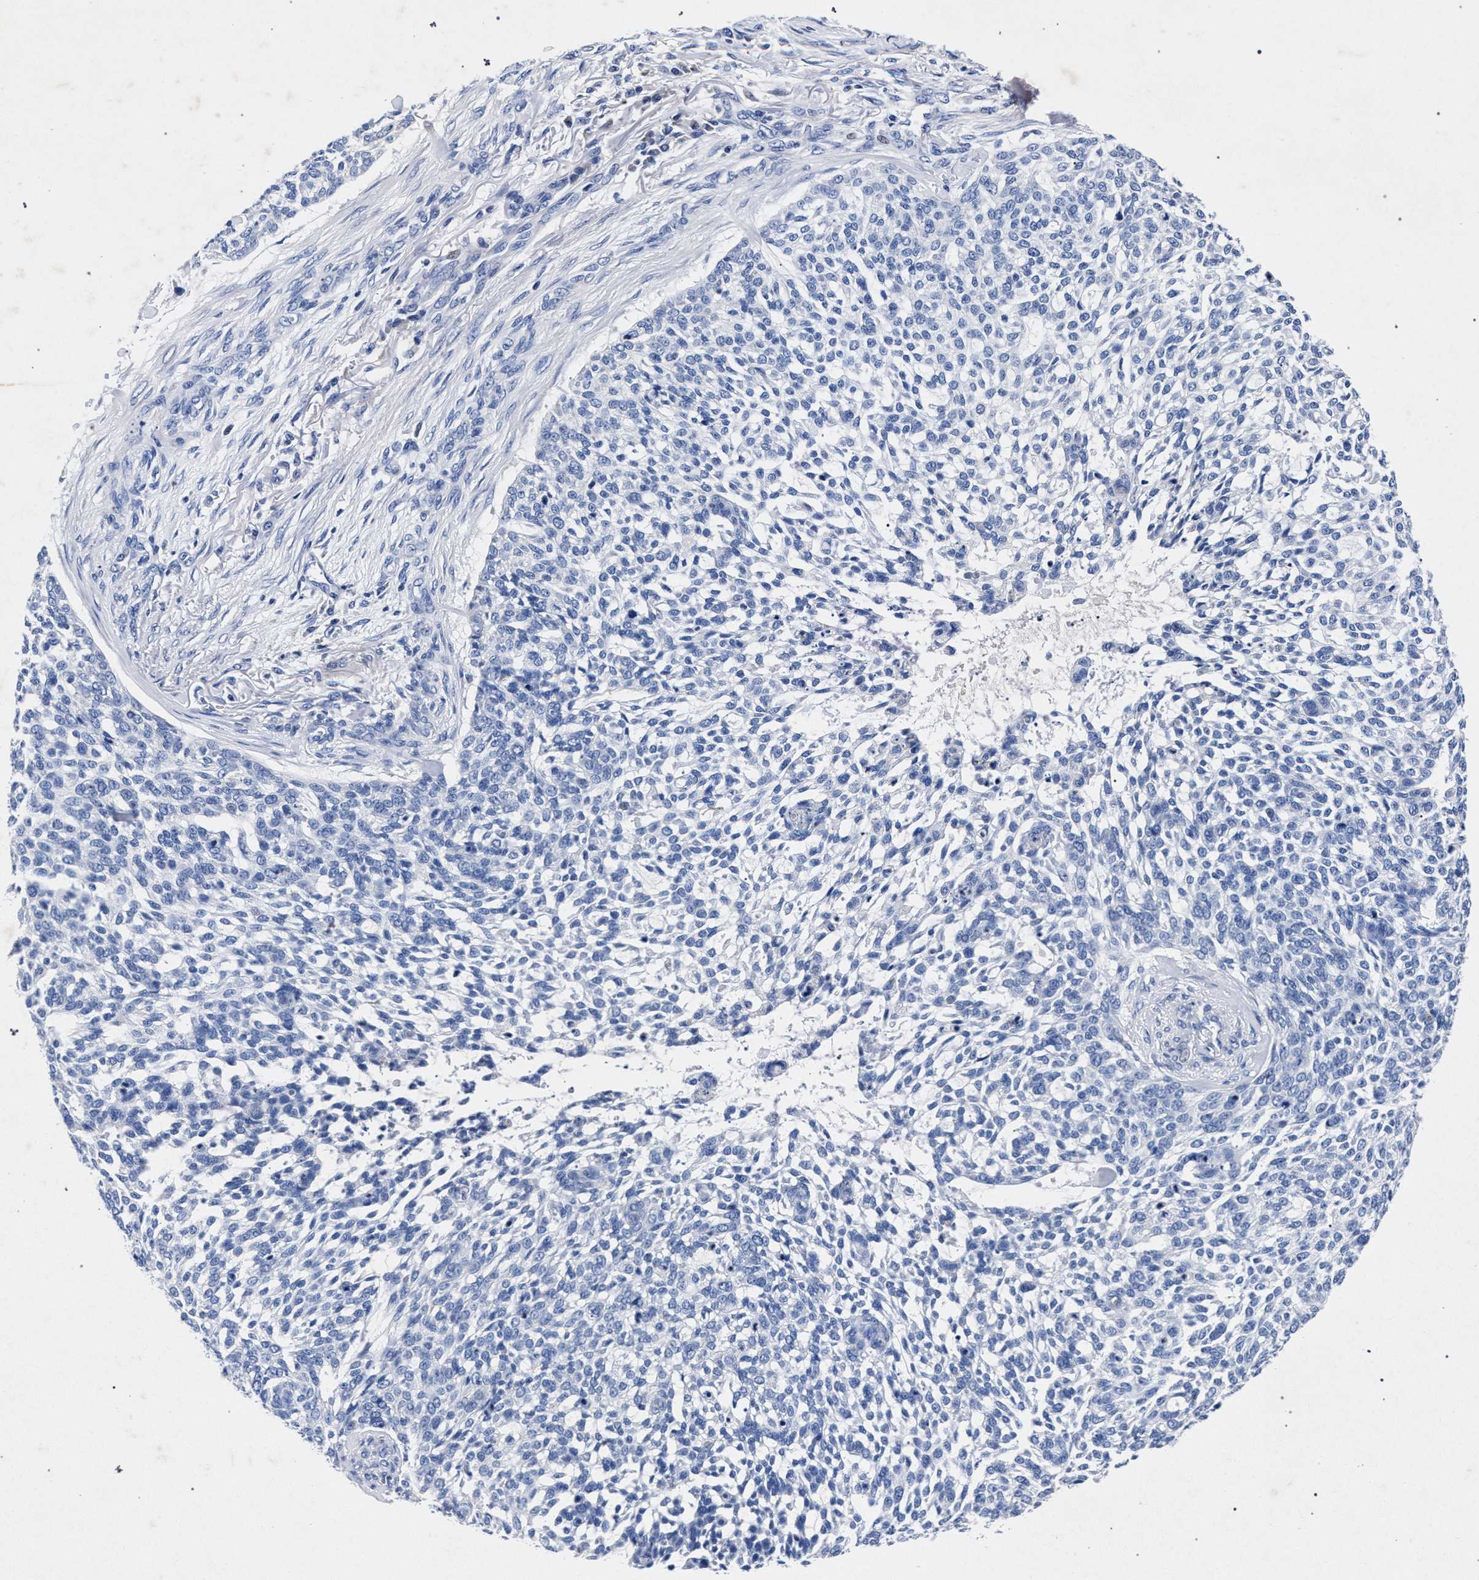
{"staining": {"intensity": "negative", "quantity": "none", "location": "none"}, "tissue": "skin cancer", "cell_type": "Tumor cells", "image_type": "cancer", "snomed": [{"axis": "morphology", "description": "Basal cell carcinoma"}, {"axis": "topography", "description": "Skin"}], "caption": "Skin cancer was stained to show a protein in brown. There is no significant positivity in tumor cells. (DAB (3,3'-diaminobenzidine) immunohistochemistry visualized using brightfield microscopy, high magnification).", "gene": "HSD17B14", "patient": {"sex": "female", "age": 64}}